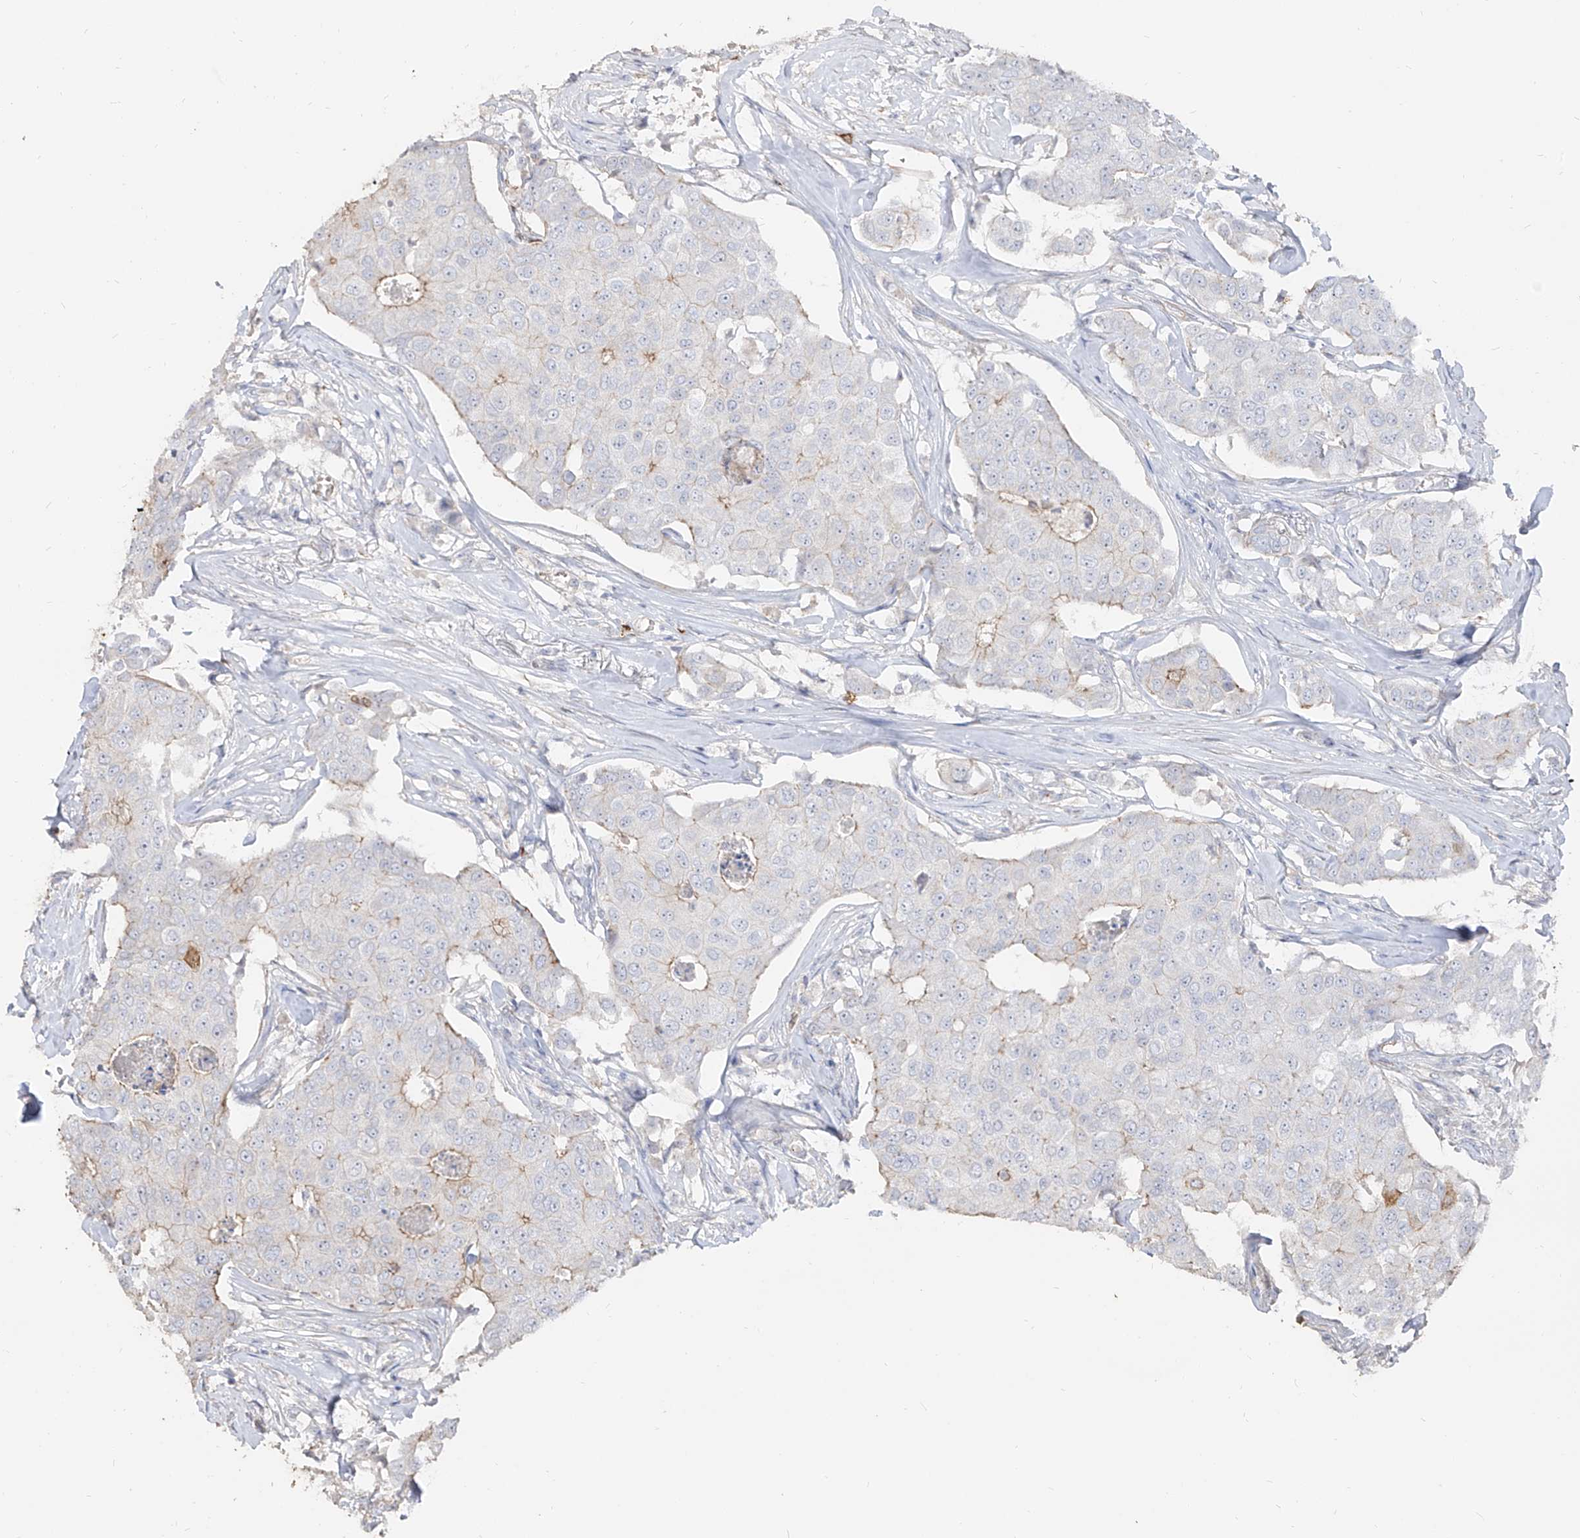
{"staining": {"intensity": "weak", "quantity": "<25%", "location": "cytoplasmic/membranous"}, "tissue": "breast cancer", "cell_type": "Tumor cells", "image_type": "cancer", "snomed": [{"axis": "morphology", "description": "Duct carcinoma"}, {"axis": "topography", "description": "Breast"}], "caption": "Histopathology image shows no protein expression in tumor cells of breast cancer (intraductal carcinoma) tissue.", "gene": "ZNF227", "patient": {"sex": "female", "age": 80}}